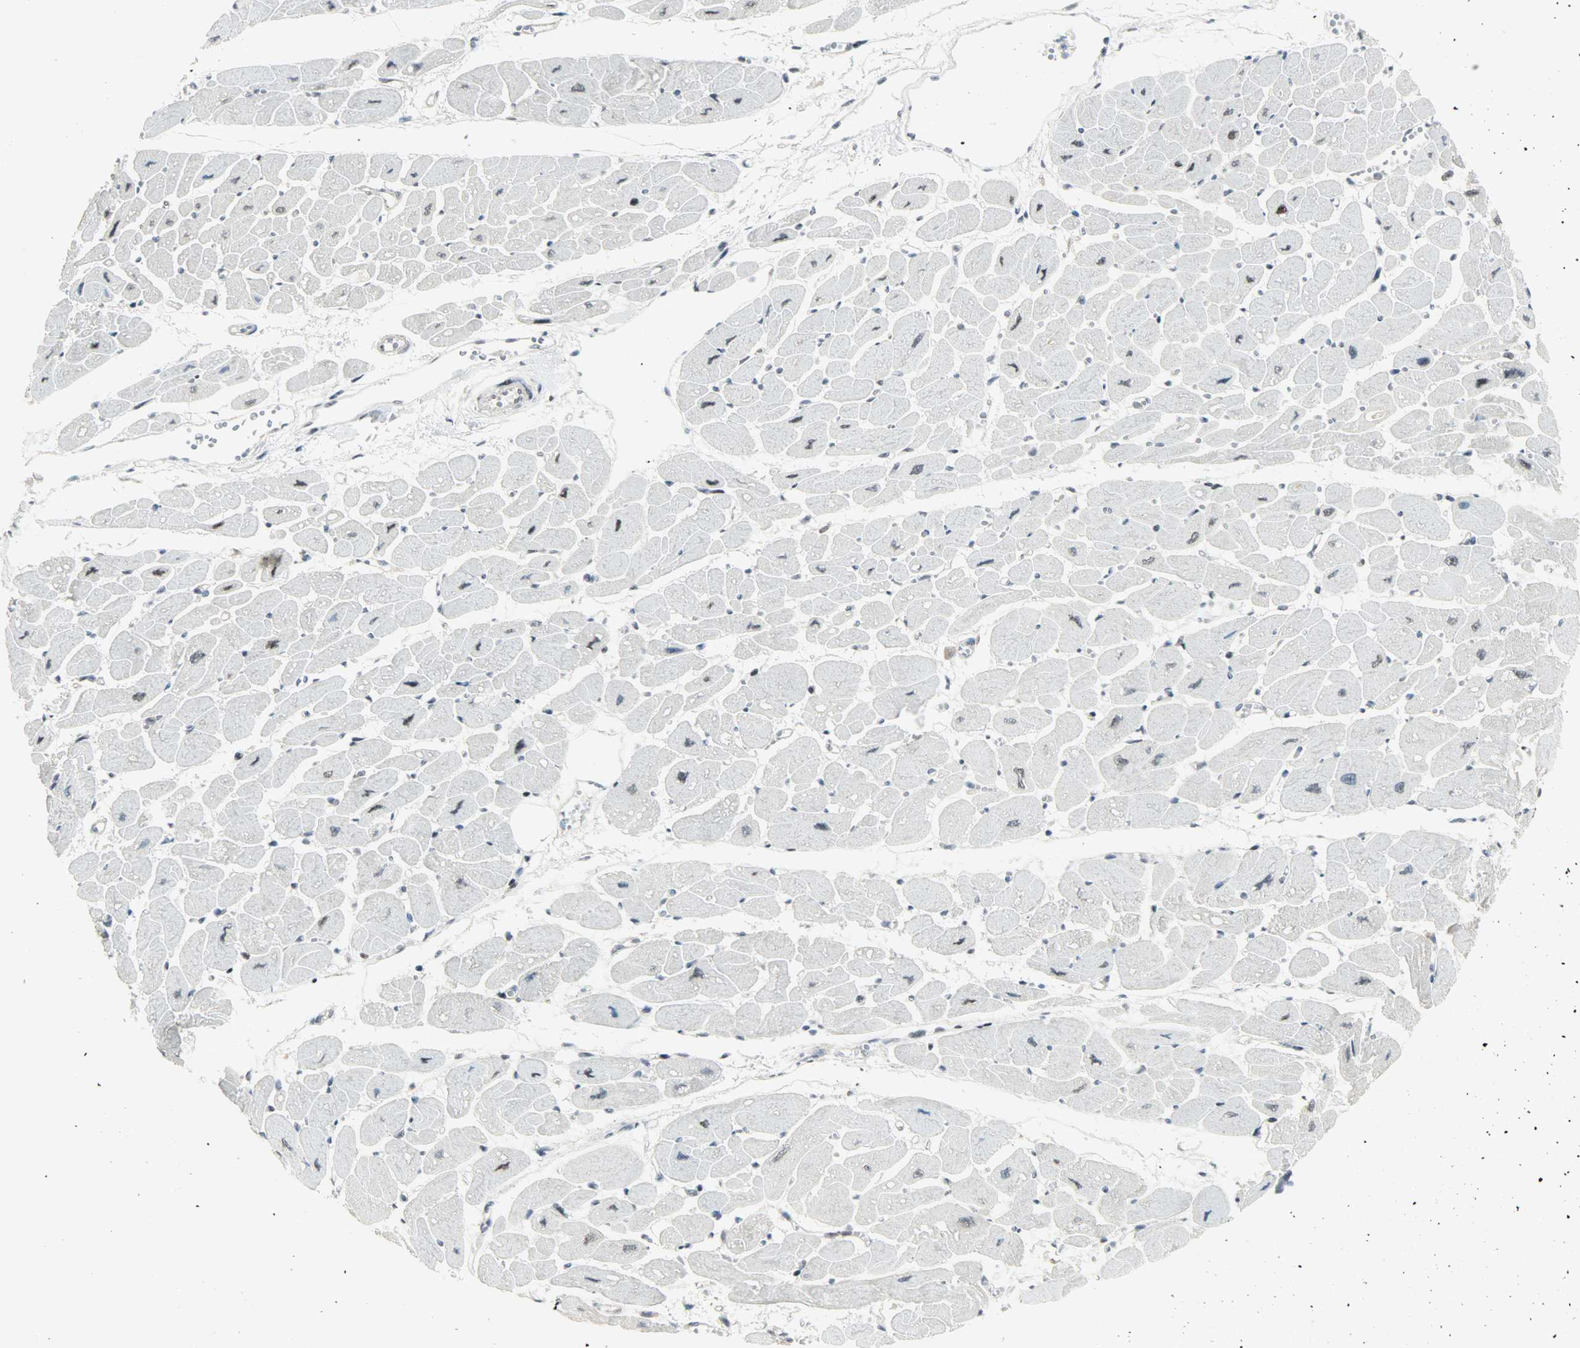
{"staining": {"intensity": "negative", "quantity": "none", "location": "none"}, "tissue": "heart muscle", "cell_type": "Cardiomyocytes", "image_type": "normal", "snomed": [{"axis": "morphology", "description": "Normal tissue, NOS"}, {"axis": "topography", "description": "Heart"}], "caption": "IHC micrograph of normal heart muscle stained for a protein (brown), which demonstrates no expression in cardiomyocytes.", "gene": "IL15", "patient": {"sex": "female", "age": 54}}